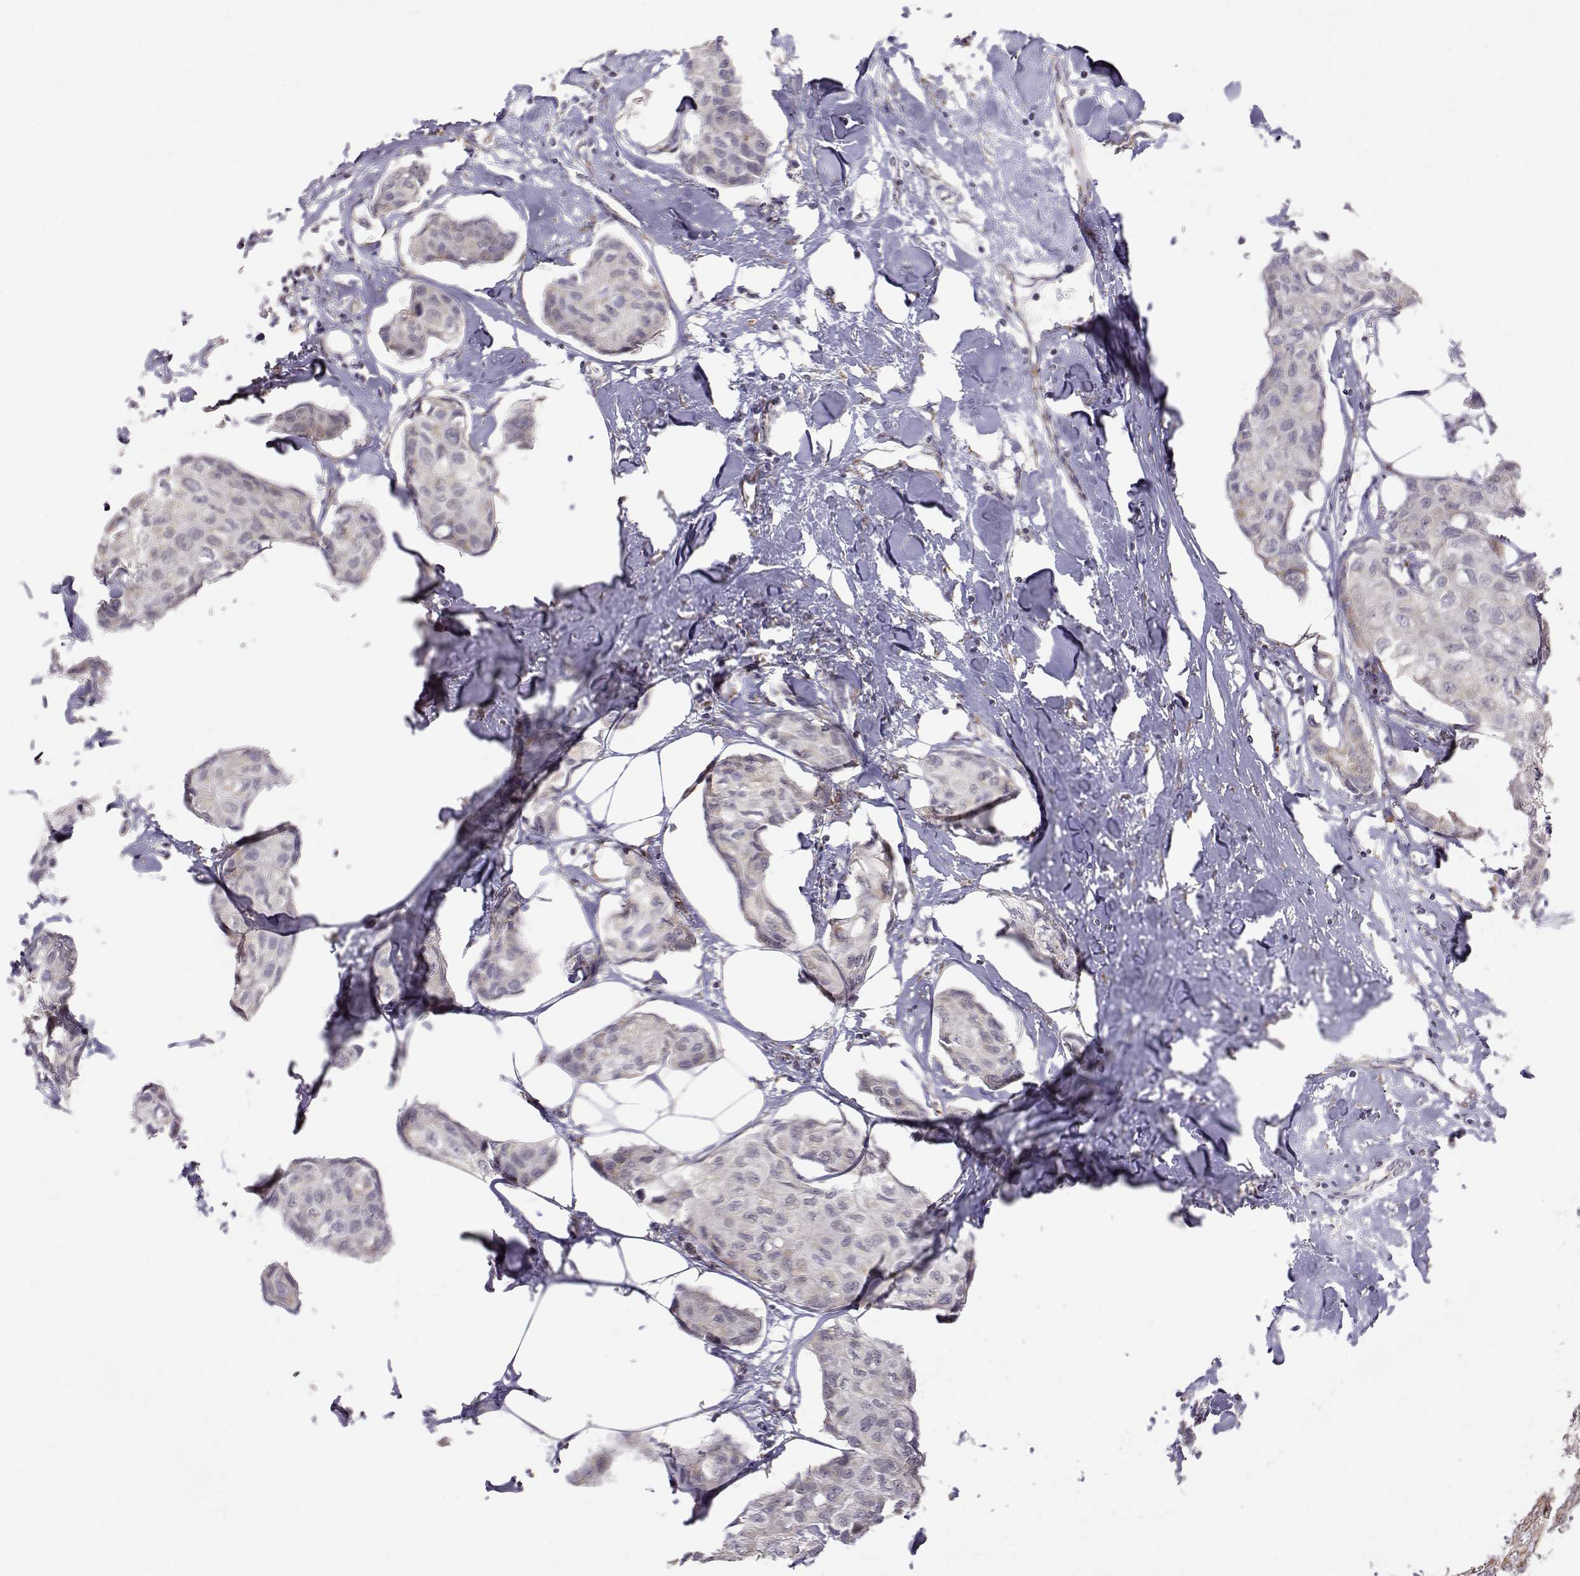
{"staining": {"intensity": "negative", "quantity": "none", "location": "none"}, "tissue": "breast cancer", "cell_type": "Tumor cells", "image_type": "cancer", "snomed": [{"axis": "morphology", "description": "Duct carcinoma"}, {"axis": "topography", "description": "Breast"}], "caption": "Tumor cells show no significant expression in intraductal carcinoma (breast).", "gene": "EXOG", "patient": {"sex": "female", "age": 80}}